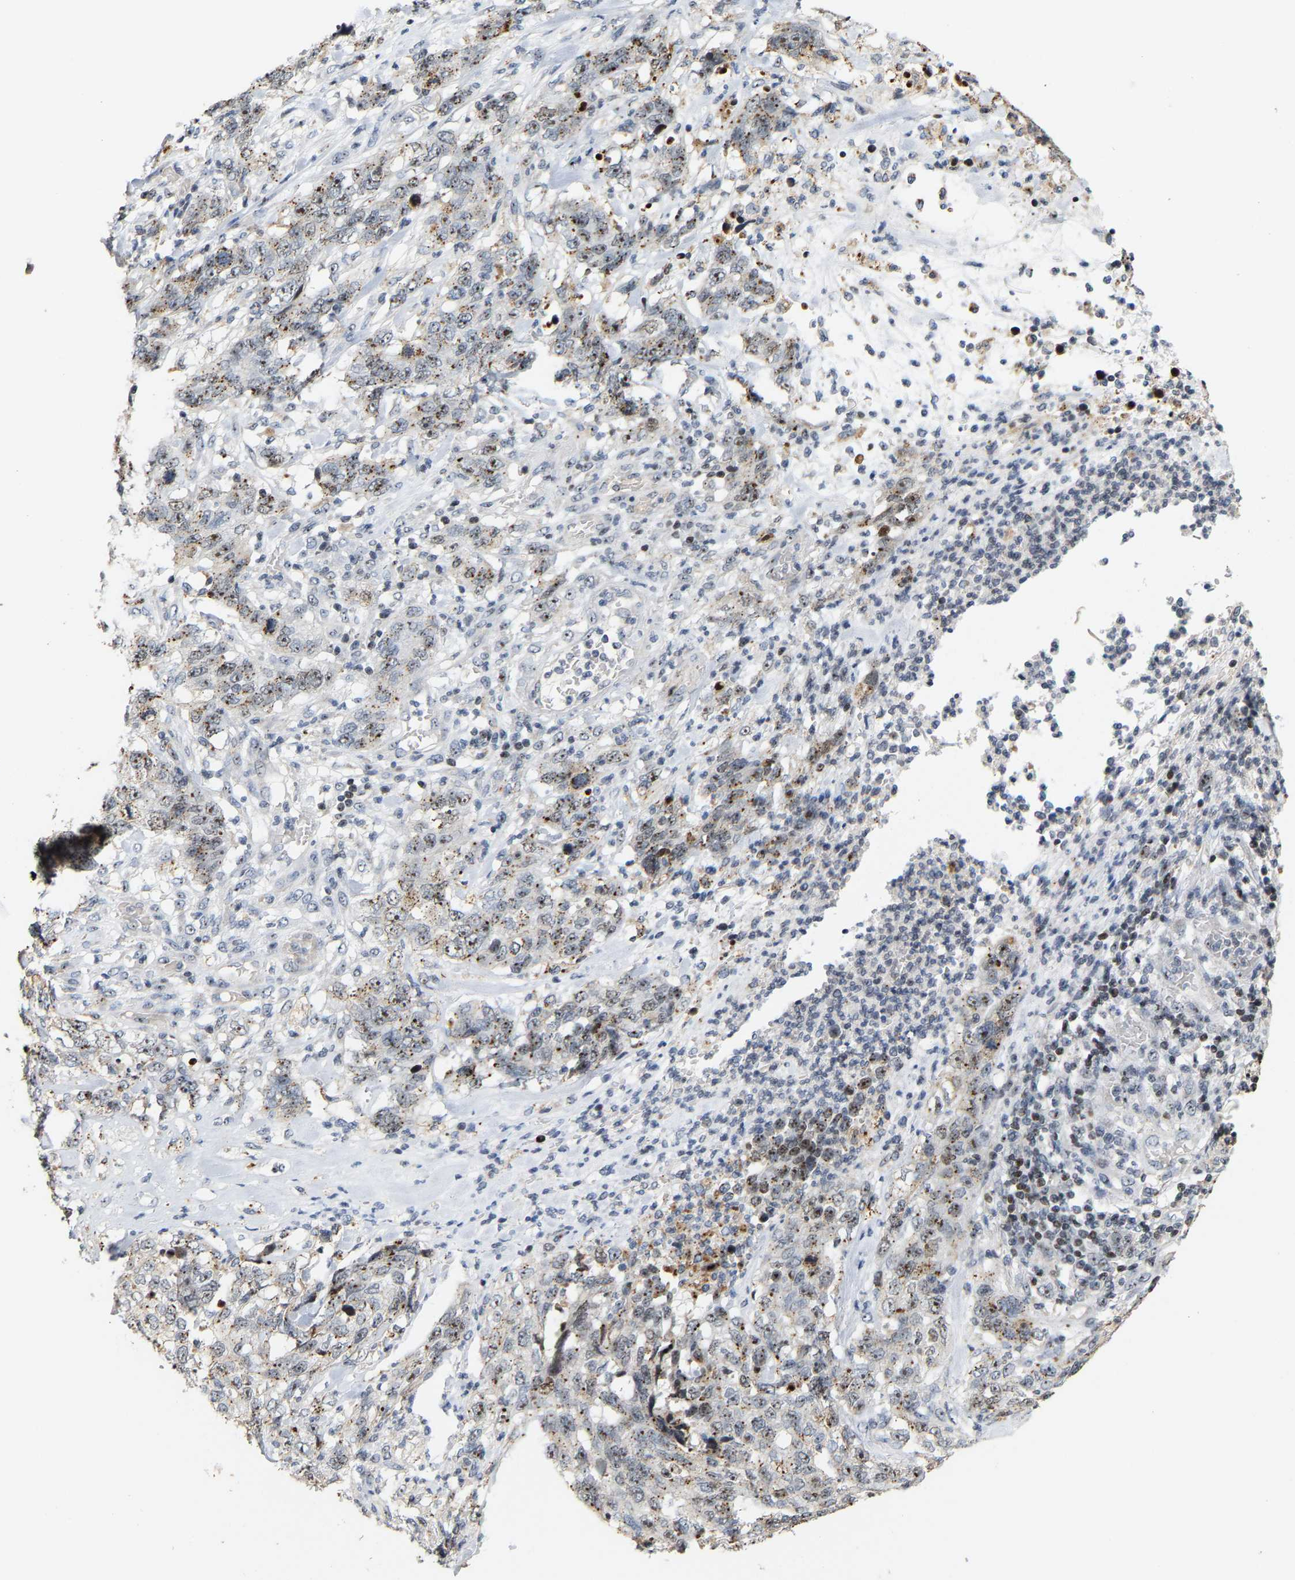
{"staining": {"intensity": "weak", "quantity": "25%-75%", "location": "cytoplasmic/membranous"}, "tissue": "stomach cancer", "cell_type": "Tumor cells", "image_type": "cancer", "snomed": [{"axis": "morphology", "description": "Adenocarcinoma, NOS"}, {"axis": "topography", "description": "Stomach"}], "caption": "Stomach adenocarcinoma was stained to show a protein in brown. There is low levels of weak cytoplasmic/membranous expression in about 25%-75% of tumor cells.", "gene": "NOP58", "patient": {"sex": "male", "age": 48}}